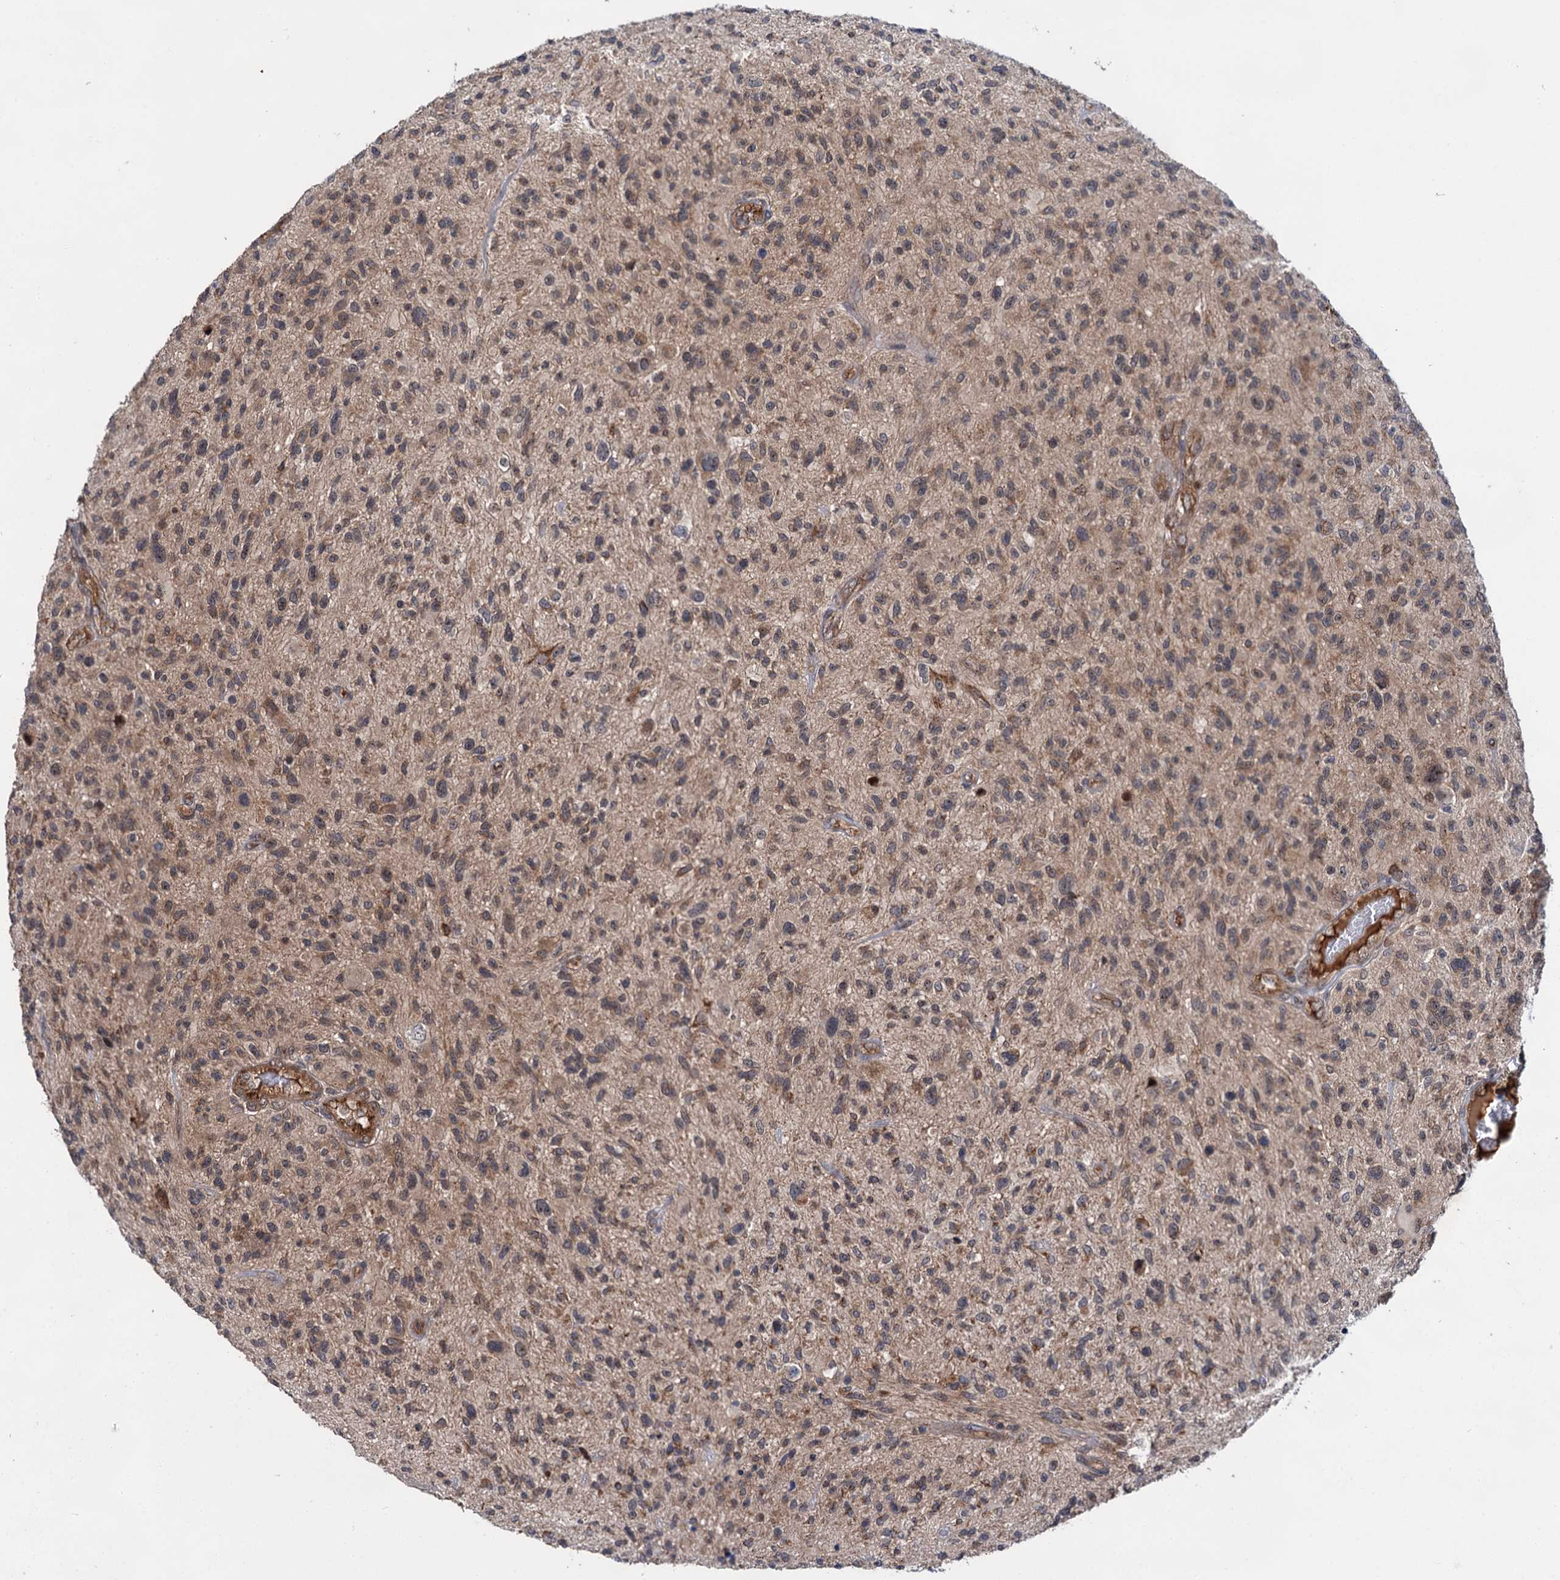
{"staining": {"intensity": "moderate", "quantity": ">75%", "location": "cytoplasmic/membranous"}, "tissue": "glioma", "cell_type": "Tumor cells", "image_type": "cancer", "snomed": [{"axis": "morphology", "description": "Glioma, malignant, High grade"}, {"axis": "topography", "description": "Brain"}], "caption": "High-grade glioma (malignant) stained with immunohistochemistry (IHC) shows moderate cytoplasmic/membranous expression in about >75% of tumor cells.", "gene": "ABLIM1", "patient": {"sex": "male", "age": 47}}